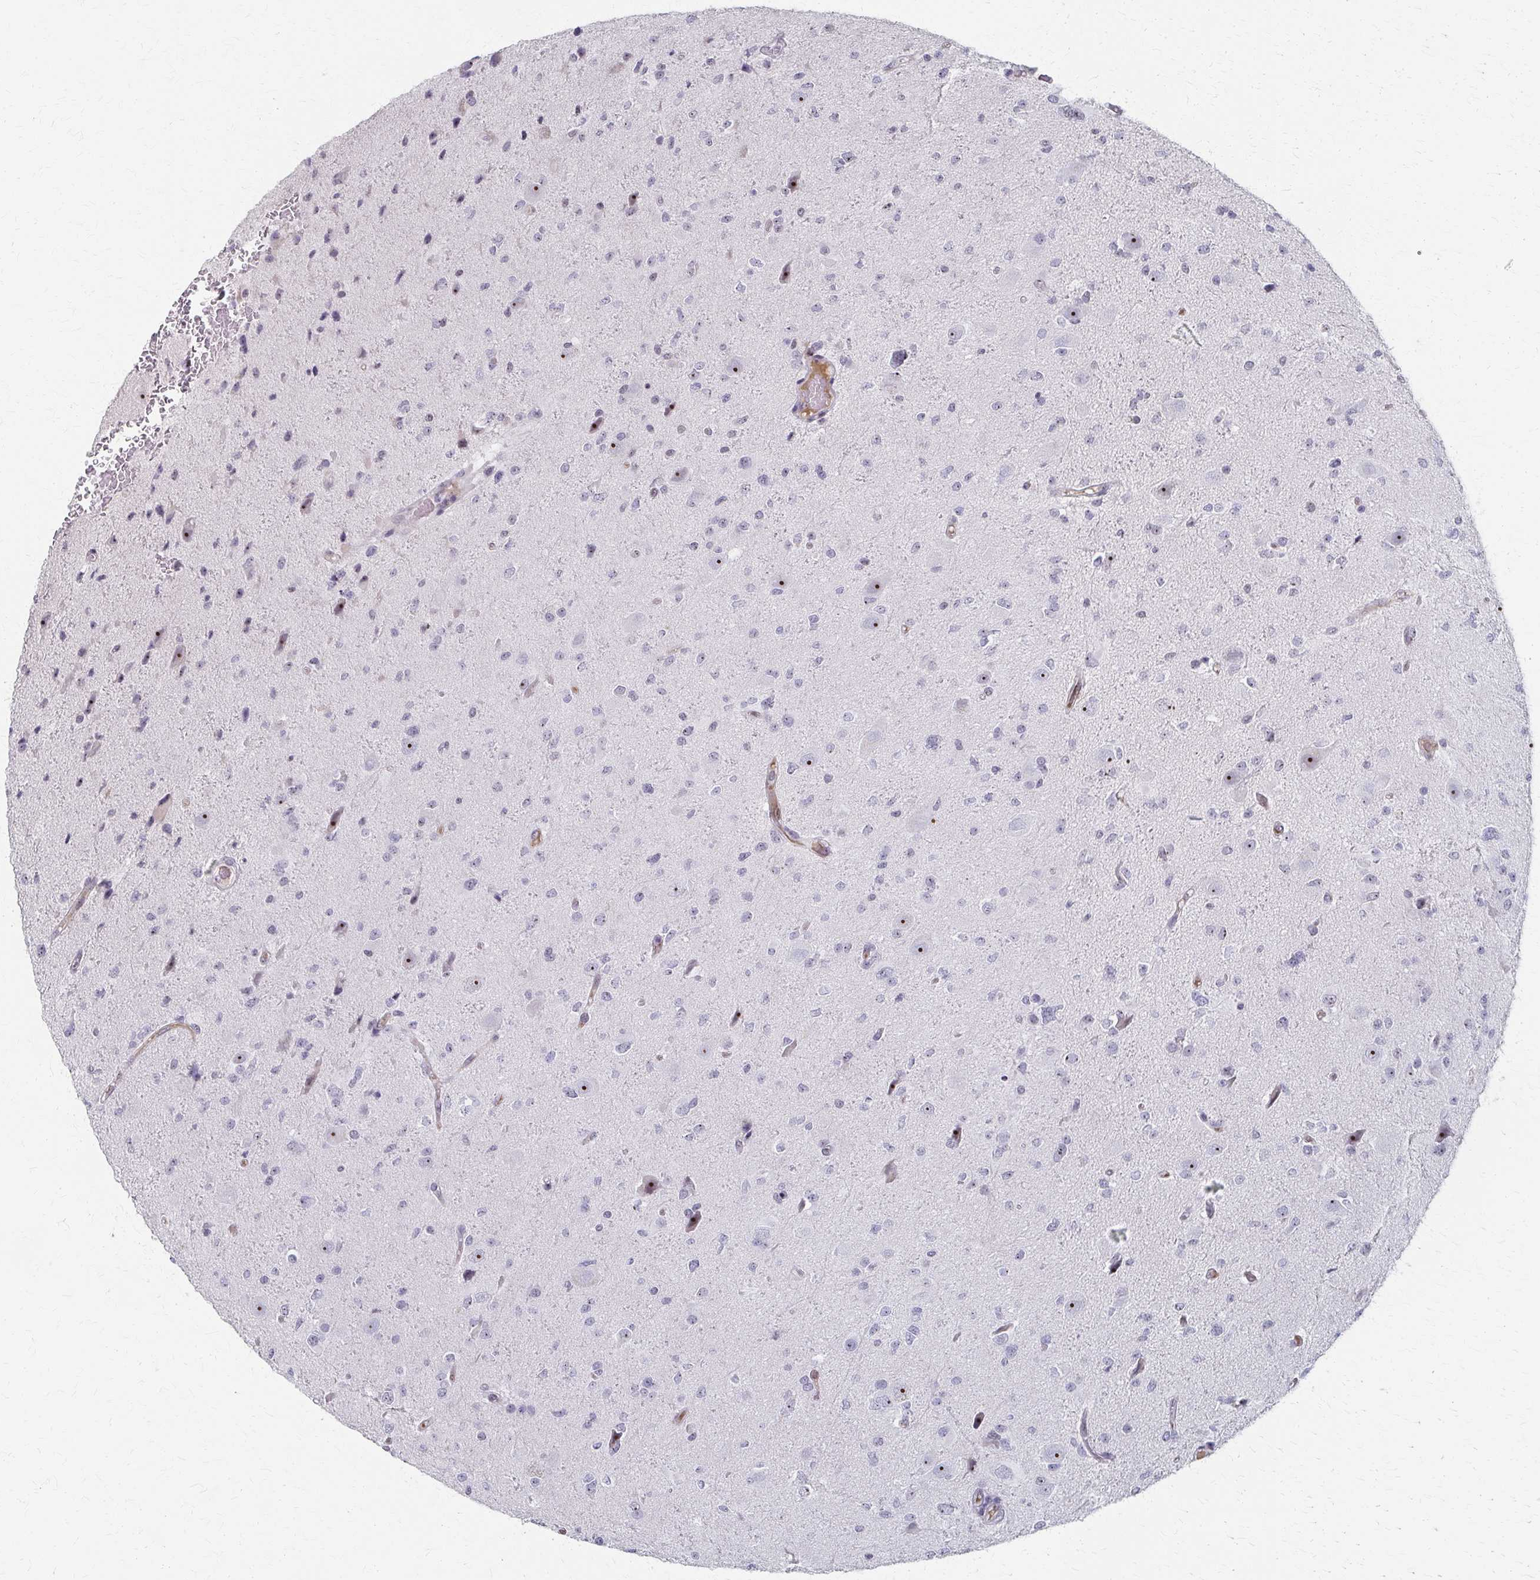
{"staining": {"intensity": "negative", "quantity": "none", "location": "none"}, "tissue": "glioma", "cell_type": "Tumor cells", "image_type": "cancer", "snomed": [{"axis": "morphology", "description": "Glioma, malignant, Low grade"}, {"axis": "topography", "description": "Brain"}], "caption": "Tumor cells are negative for protein expression in human low-grade glioma (malignant).", "gene": "PES1", "patient": {"sex": "female", "age": 32}}